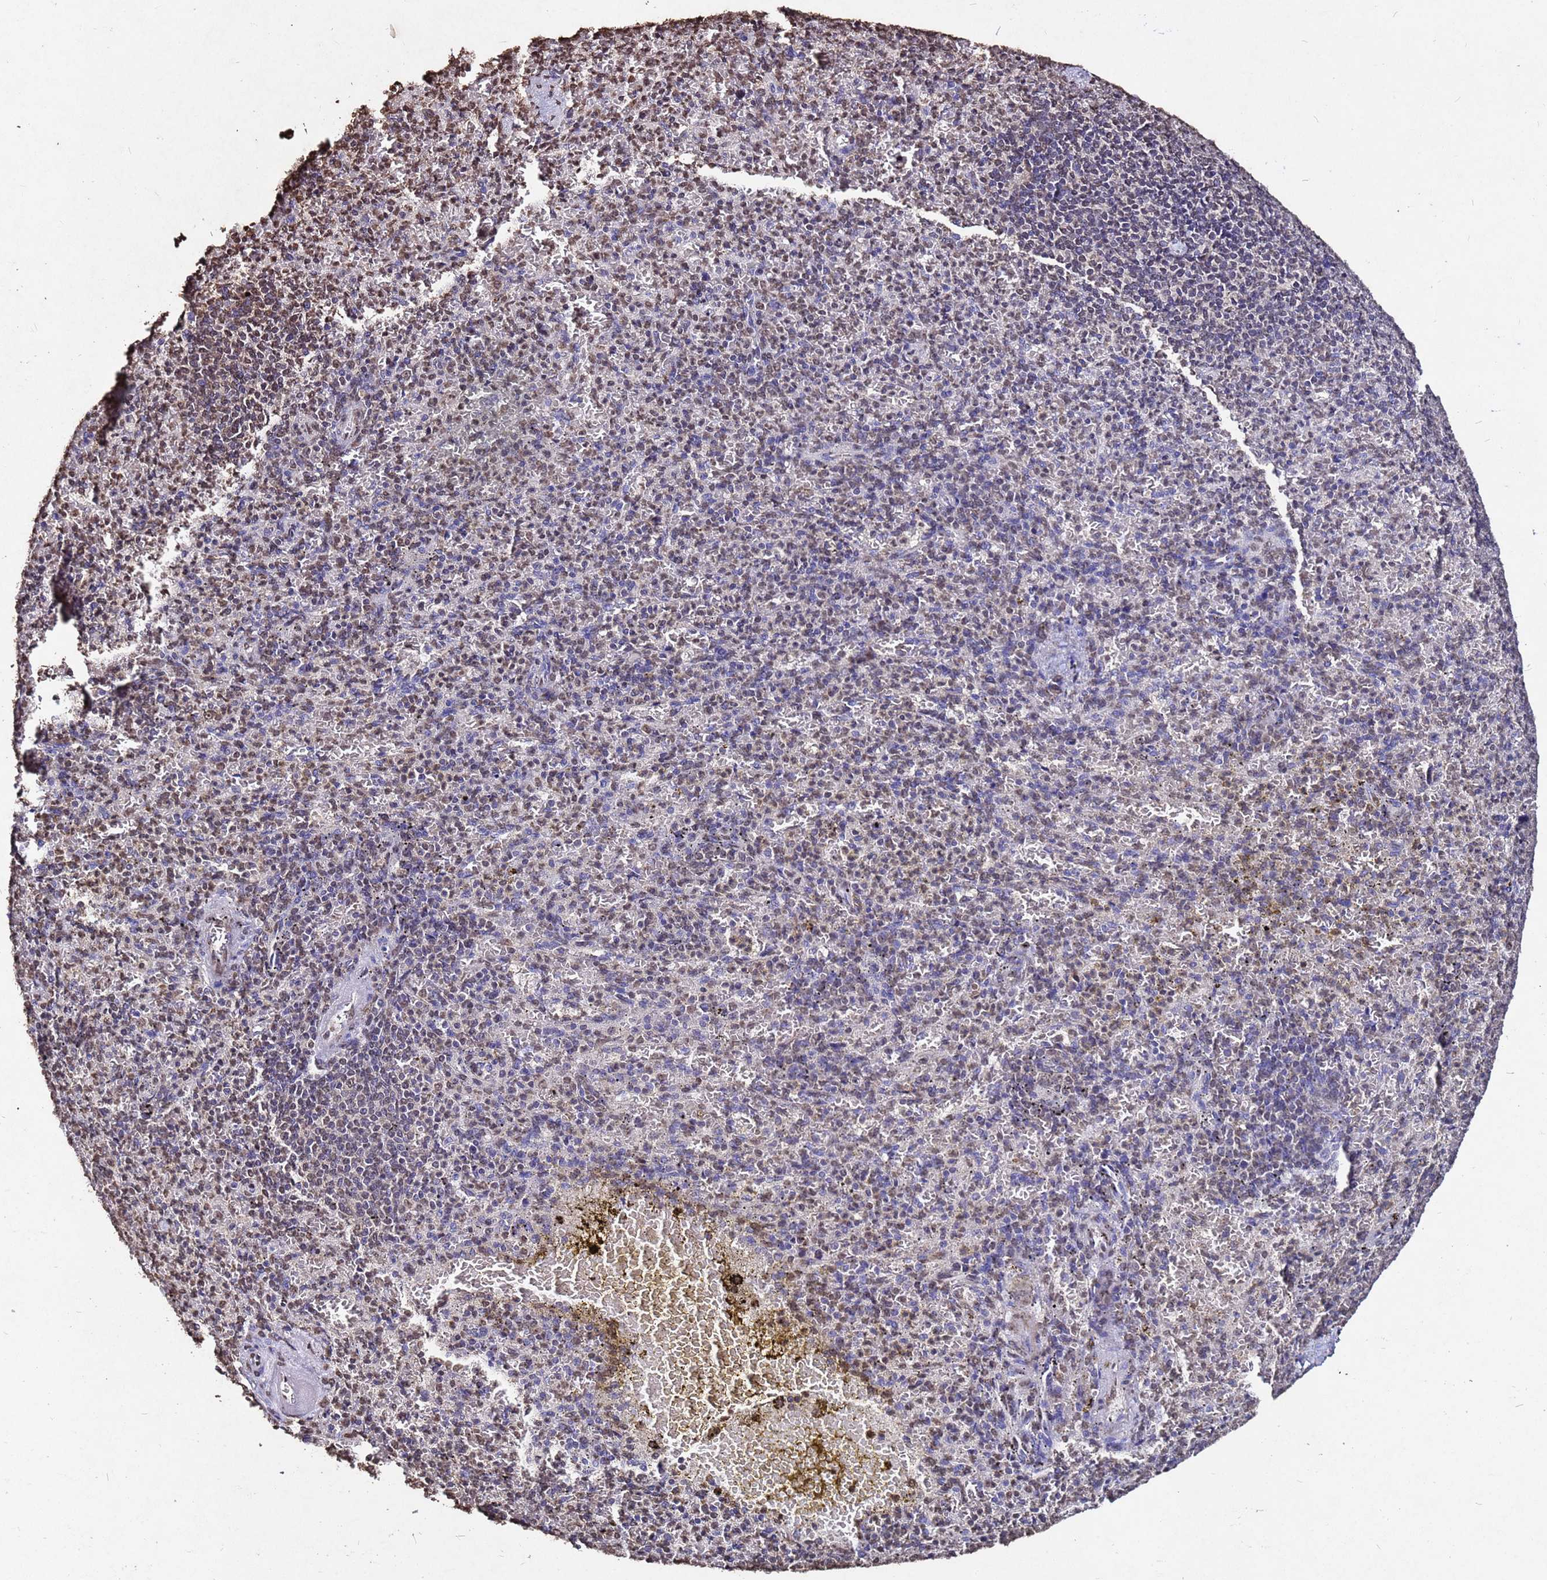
{"staining": {"intensity": "weak", "quantity": "25%-75%", "location": "nuclear"}, "tissue": "spleen", "cell_type": "Cells in red pulp", "image_type": "normal", "snomed": [{"axis": "morphology", "description": "Normal tissue, NOS"}, {"axis": "topography", "description": "Spleen"}], "caption": "High-magnification brightfield microscopy of normal spleen stained with DAB (brown) and counterstained with hematoxylin (blue). cells in red pulp exhibit weak nuclear positivity is seen in about25%-75% of cells.", "gene": "MYOCD", "patient": {"sex": "female", "age": 74}}